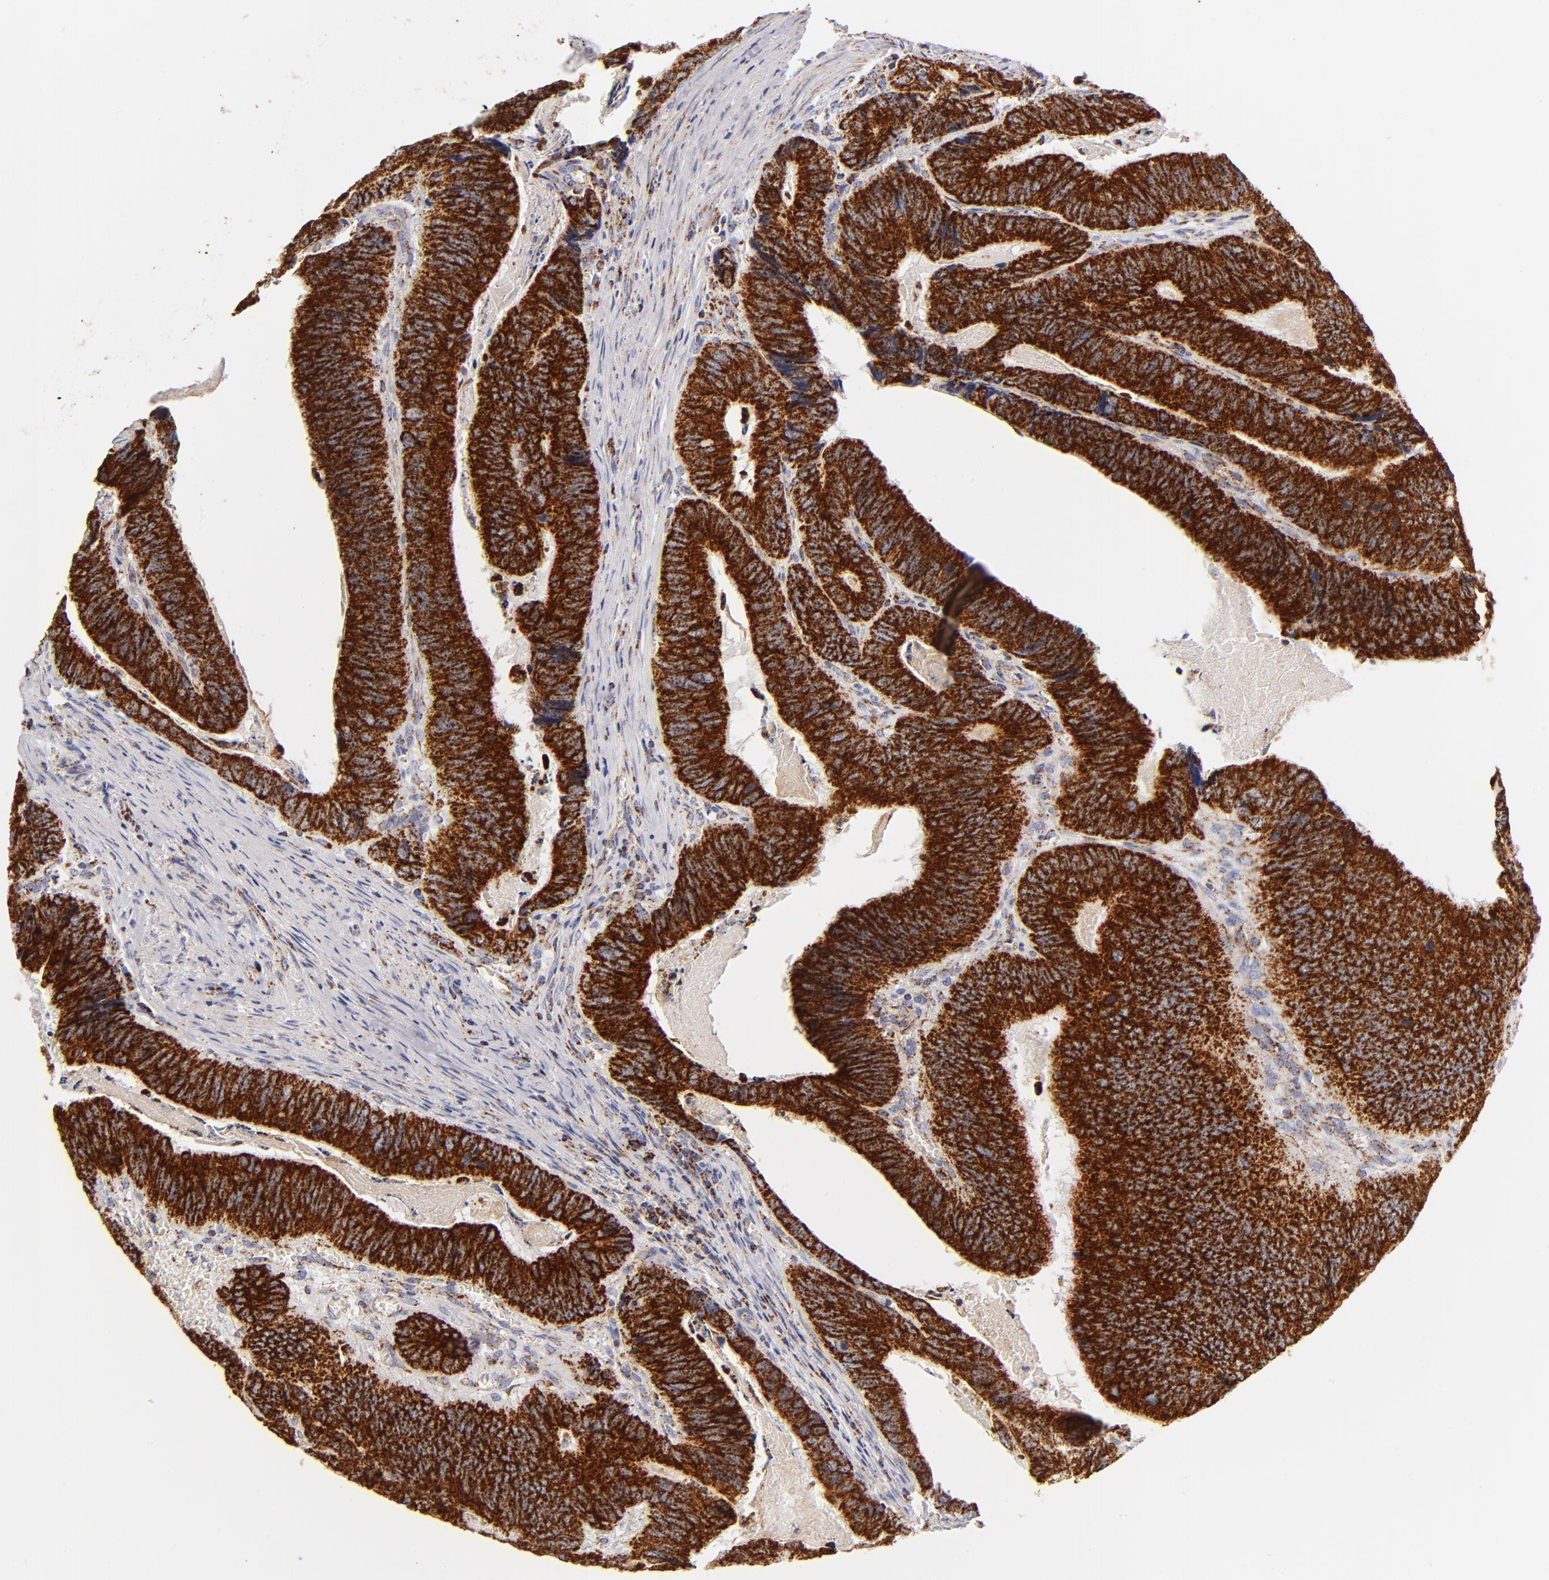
{"staining": {"intensity": "strong", "quantity": ">75%", "location": "cytoplasmic/membranous"}, "tissue": "colorectal cancer", "cell_type": "Tumor cells", "image_type": "cancer", "snomed": [{"axis": "morphology", "description": "Adenocarcinoma, NOS"}, {"axis": "topography", "description": "Colon"}], "caption": "Tumor cells demonstrate strong cytoplasmic/membranous expression in about >75% of cells in colorectal cancer (adenocarcinoma).", "gene": "ECHS1", "patient": {"sex": "male", "age": 72}}